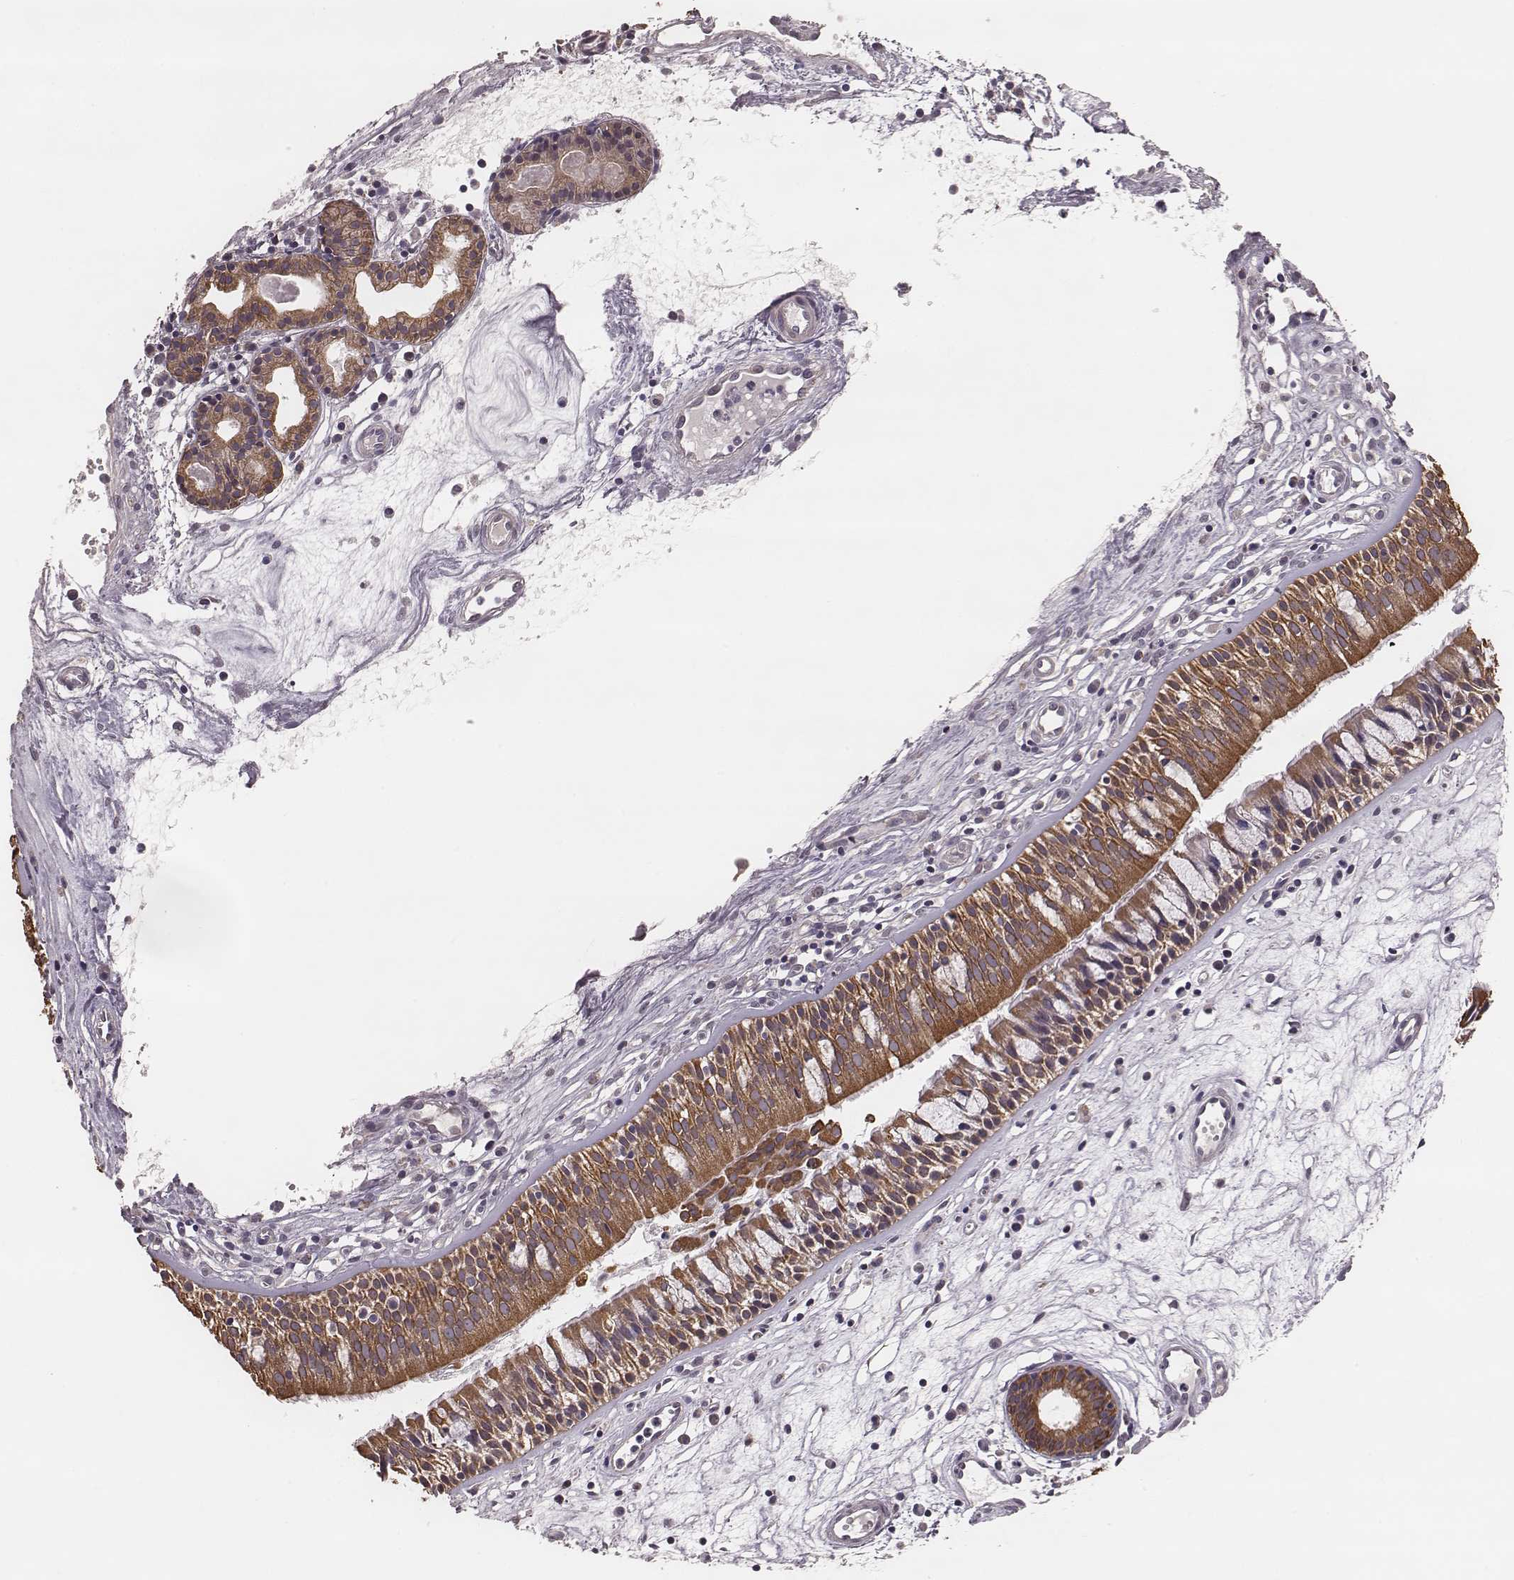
{"staining": {"intensity": "moderate", "quantity": ">75%", "location": "cytoplasmic/membranous"}, "tissue": "nasopharynx", "cell_type": "Respiratory epithelial cells", "image_type": "normal", "snomed": [{"axis": "morphology", "description": "Normal tissue, NOS"}, {"axis": "topography", "description": "Nasopharynx"}], "caption": "Benign nasopharynx was stained to show a protein in brown. There is medium levels of moderate cytoplasmic/membranous staining in approximately >75% of respiratory epithelial cells.", "gene": "HAVCR1", "patient": {"sex": "female", "age": 68}}